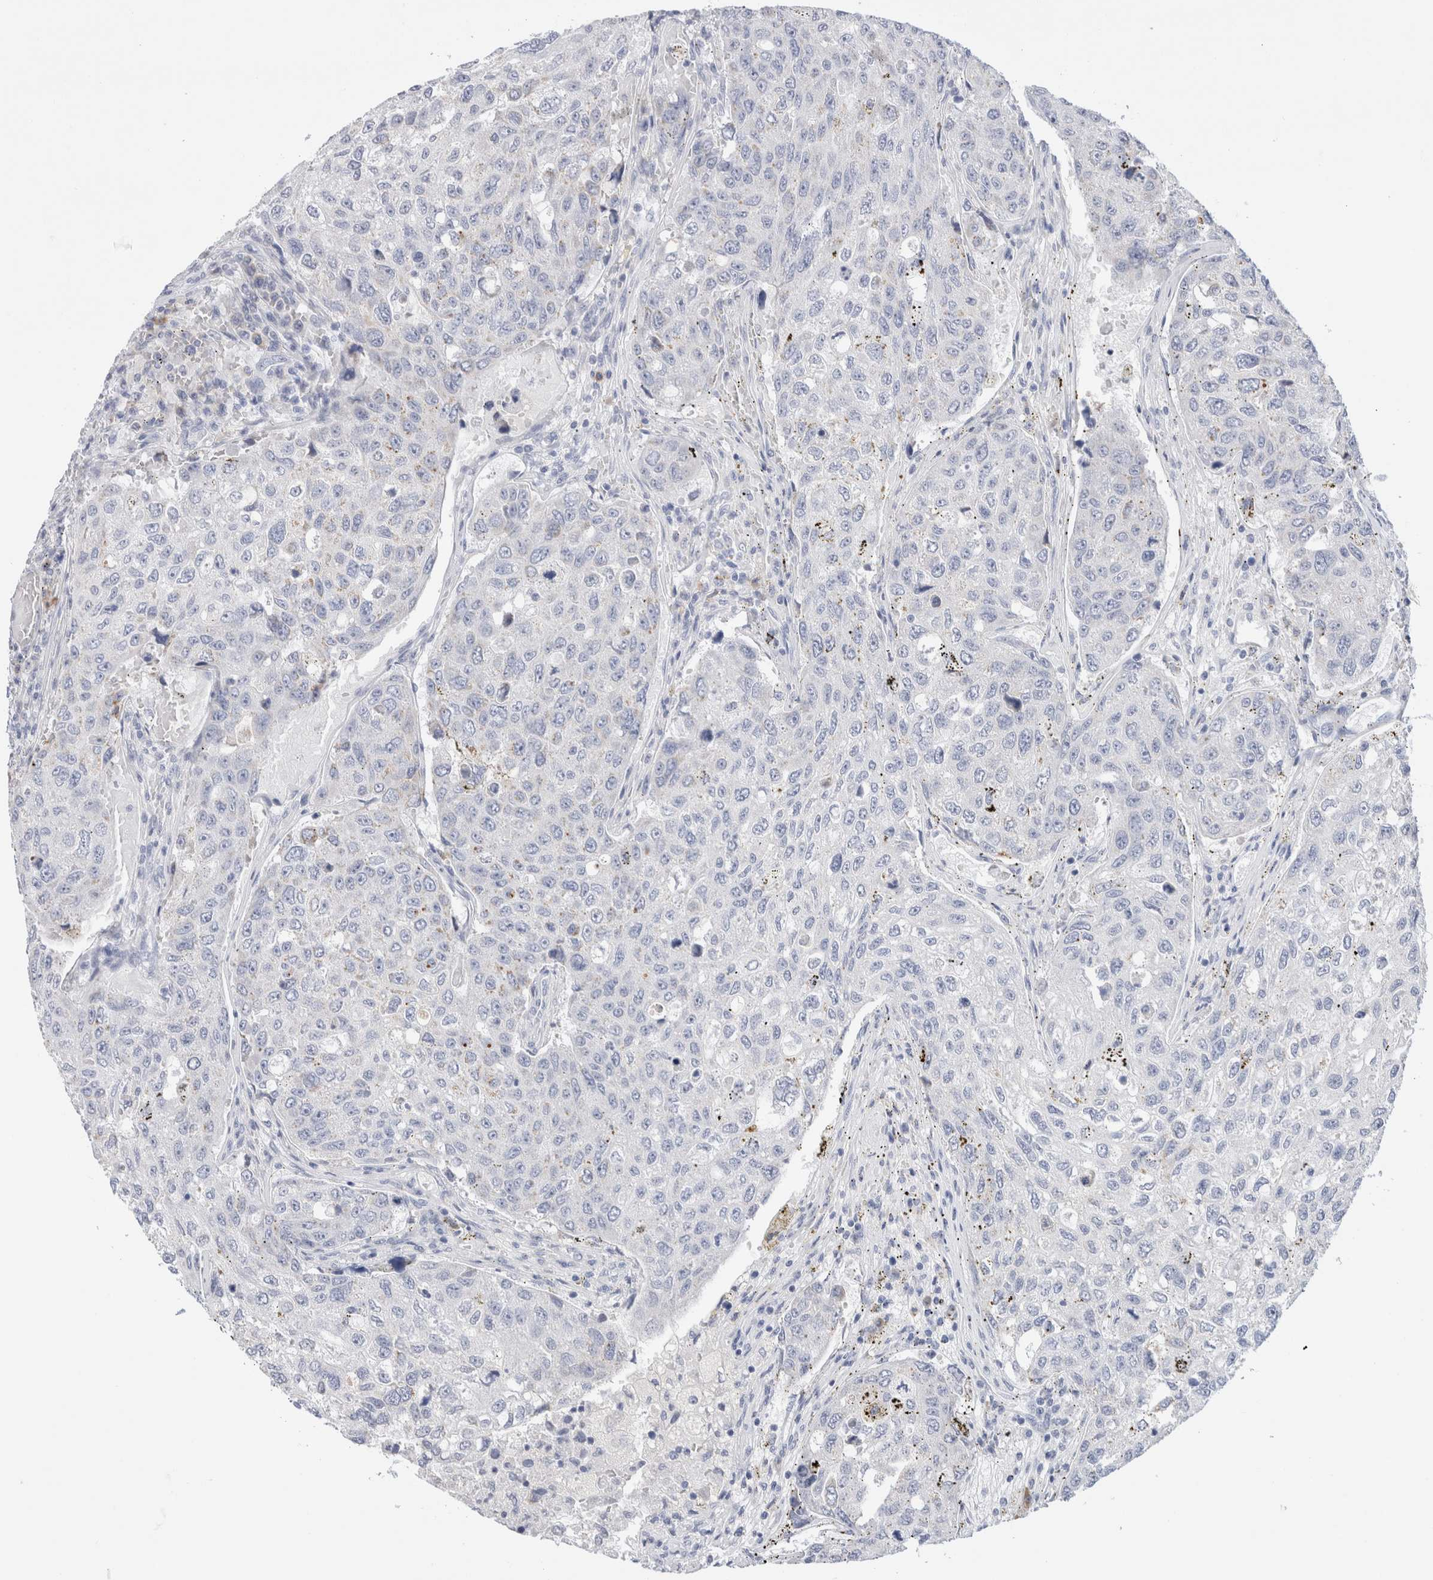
{"staining": {"intensity": "negative", "quantity": "none", "location": "none"}, "tissue": "urothelial cancer", "cell_type": "Tumor cells", "image_type": "cancer", "snomed": [{"axis": "morphology", "description": "Urothelial carcinoma, High grade"}, {"axis": "topography", "description": "Lymph node"}, {"axis": "topography", "description": "Urinary bladder"}], "caption": "This histopathology image is of urothelial cancer stained with immunohistochemistry (IHC) to label a protein in brown with the nuclei are counter-stained blue. There is no staining in tumor cells.", "gene": "GADD45G", "patient": {"sex": "male", "age": 51}}